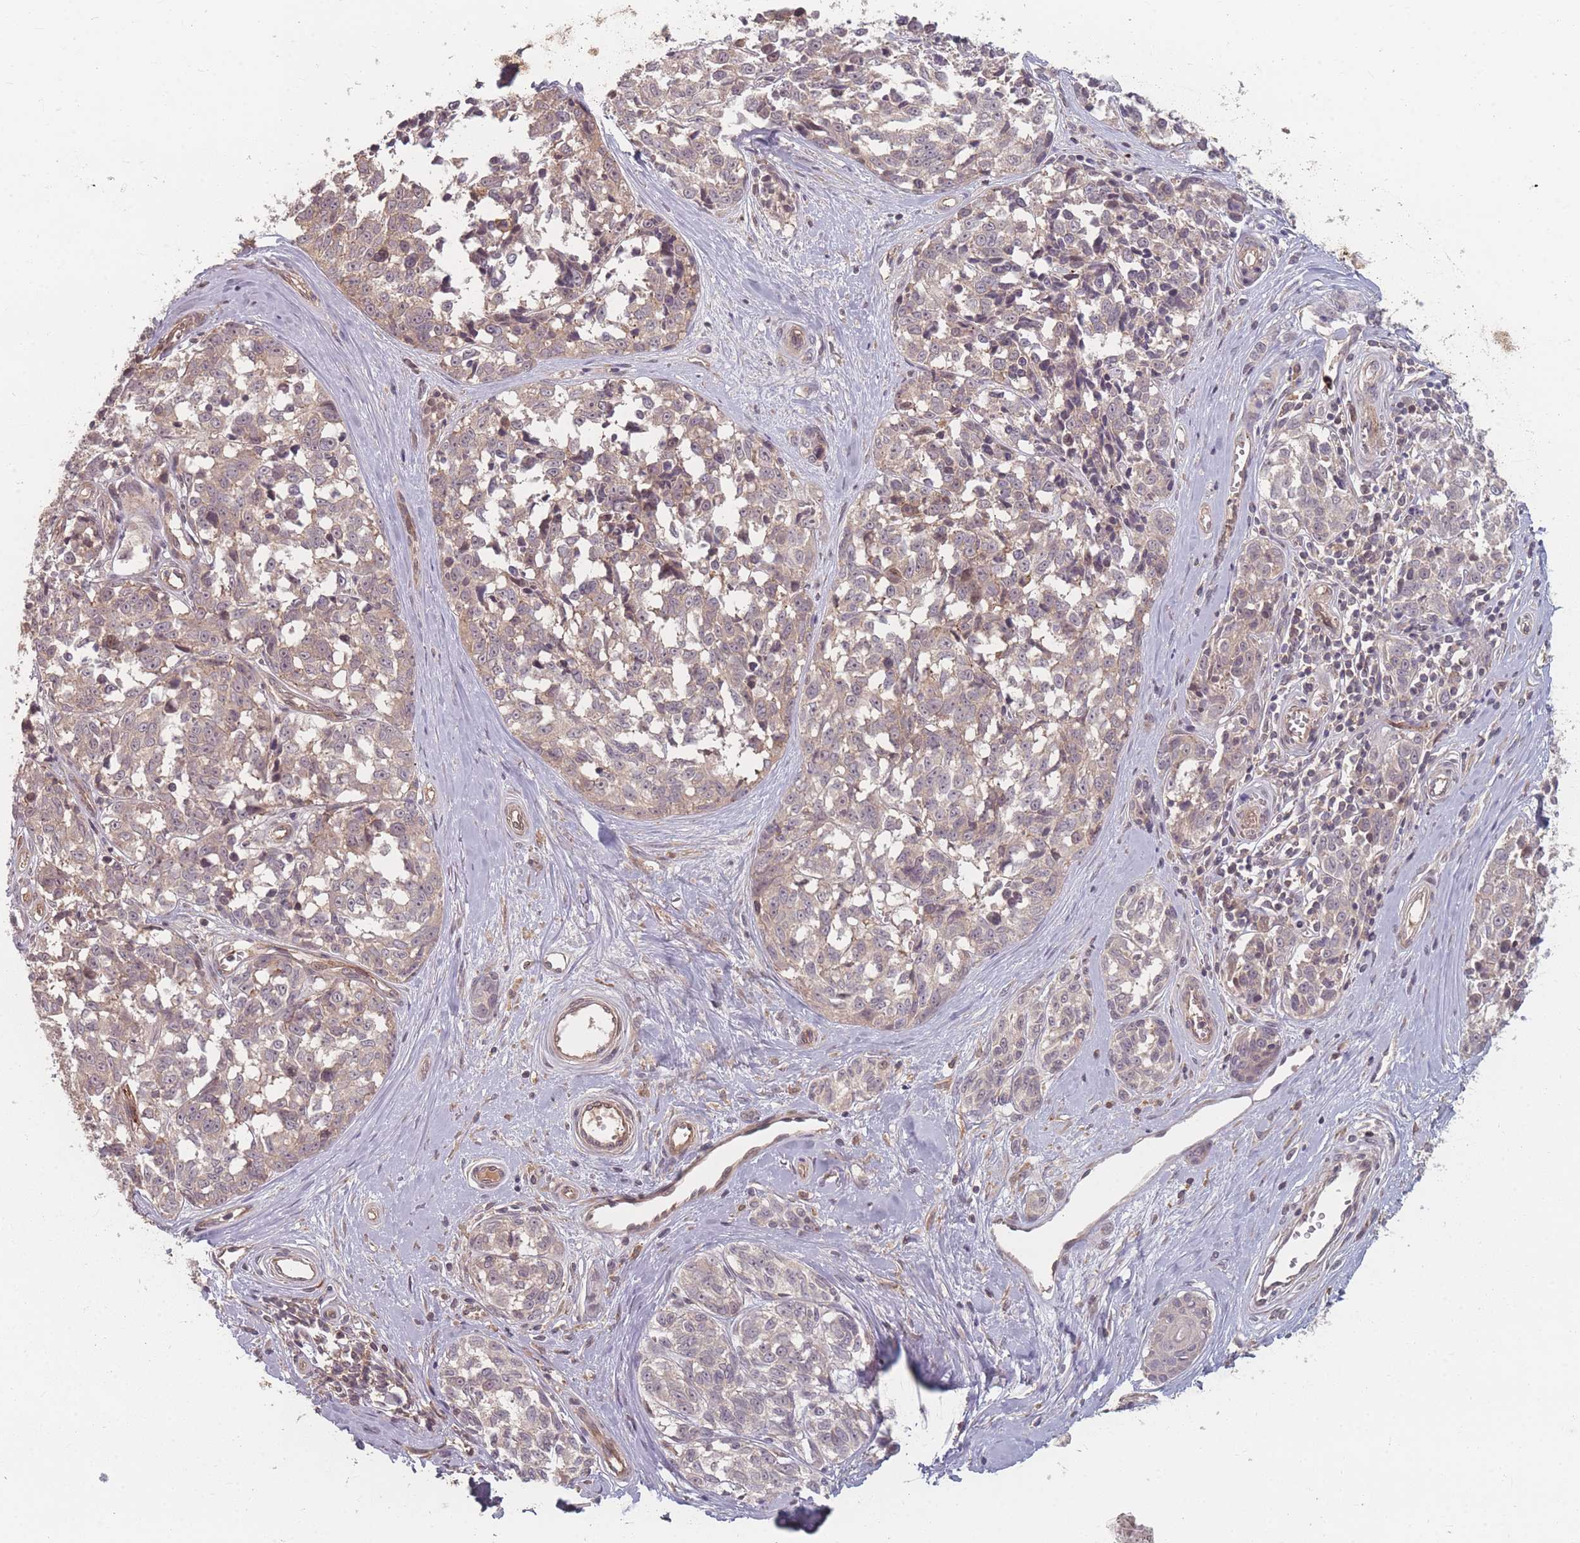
{"staining": {"intensity": "weak", "quantity": "<25%", "location": "cytoplasmic/membranous"}, "tissue": "melanoma", "cell_type": "Tumor cells", "image_type": "cancer", "snomed": [{"axis": "morphology", "description": "Normal tissue, NOS"}, {"axis": "morphology", "description": "Malignant melanoma, NOS"}, {"axis": "topography", "description": "Skin"}], "caption": "Immunohistochemical staining of malignant melanoma reveals no significant staining in tumor cells.", "gene": "HAGH", "patient": {"sex": "female", "age": 64}}